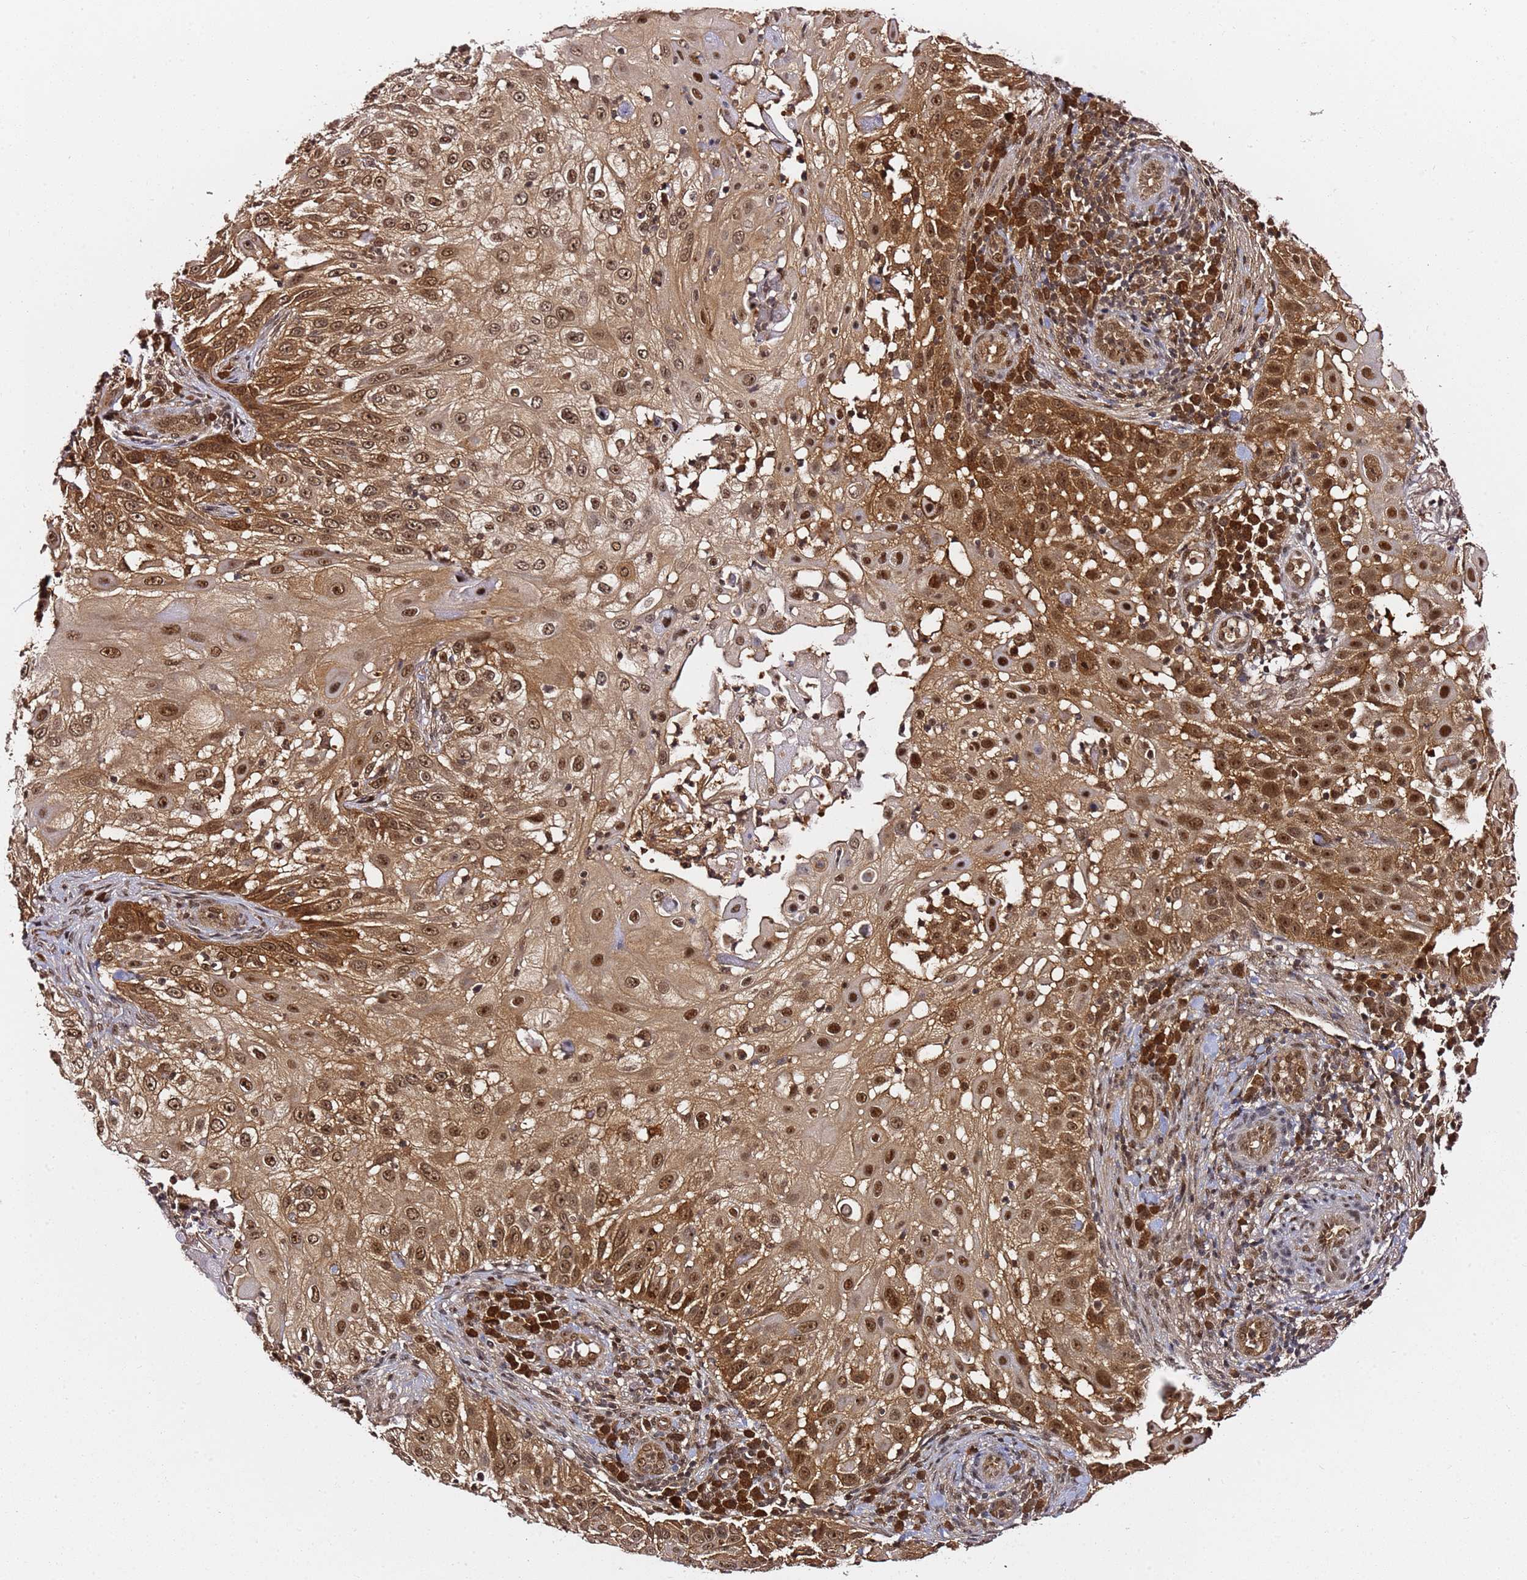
{"staining": {"intensity": "moderate", "quantity": ">75%", "location": "cytoplasmic/membranous,nuclear"}, "tissue": "skin cancer", "cell_type": "Tumor cells", "image_type": "cancer", "snomed": [{"axis": "morphology", "description": "Squamous cell carcinoma, NOS"}, {"axis": "topography", "description": "Skin"}], "caption": "Immunohistochemical staining of skin squamous cell carcinoma shows medium levels of moderate cytoplasmic/membranous and nuclear staining in approximately >75% of tumor cells.", "gene": "RGS18", "patient": {"sex": "female", "age": 44}}